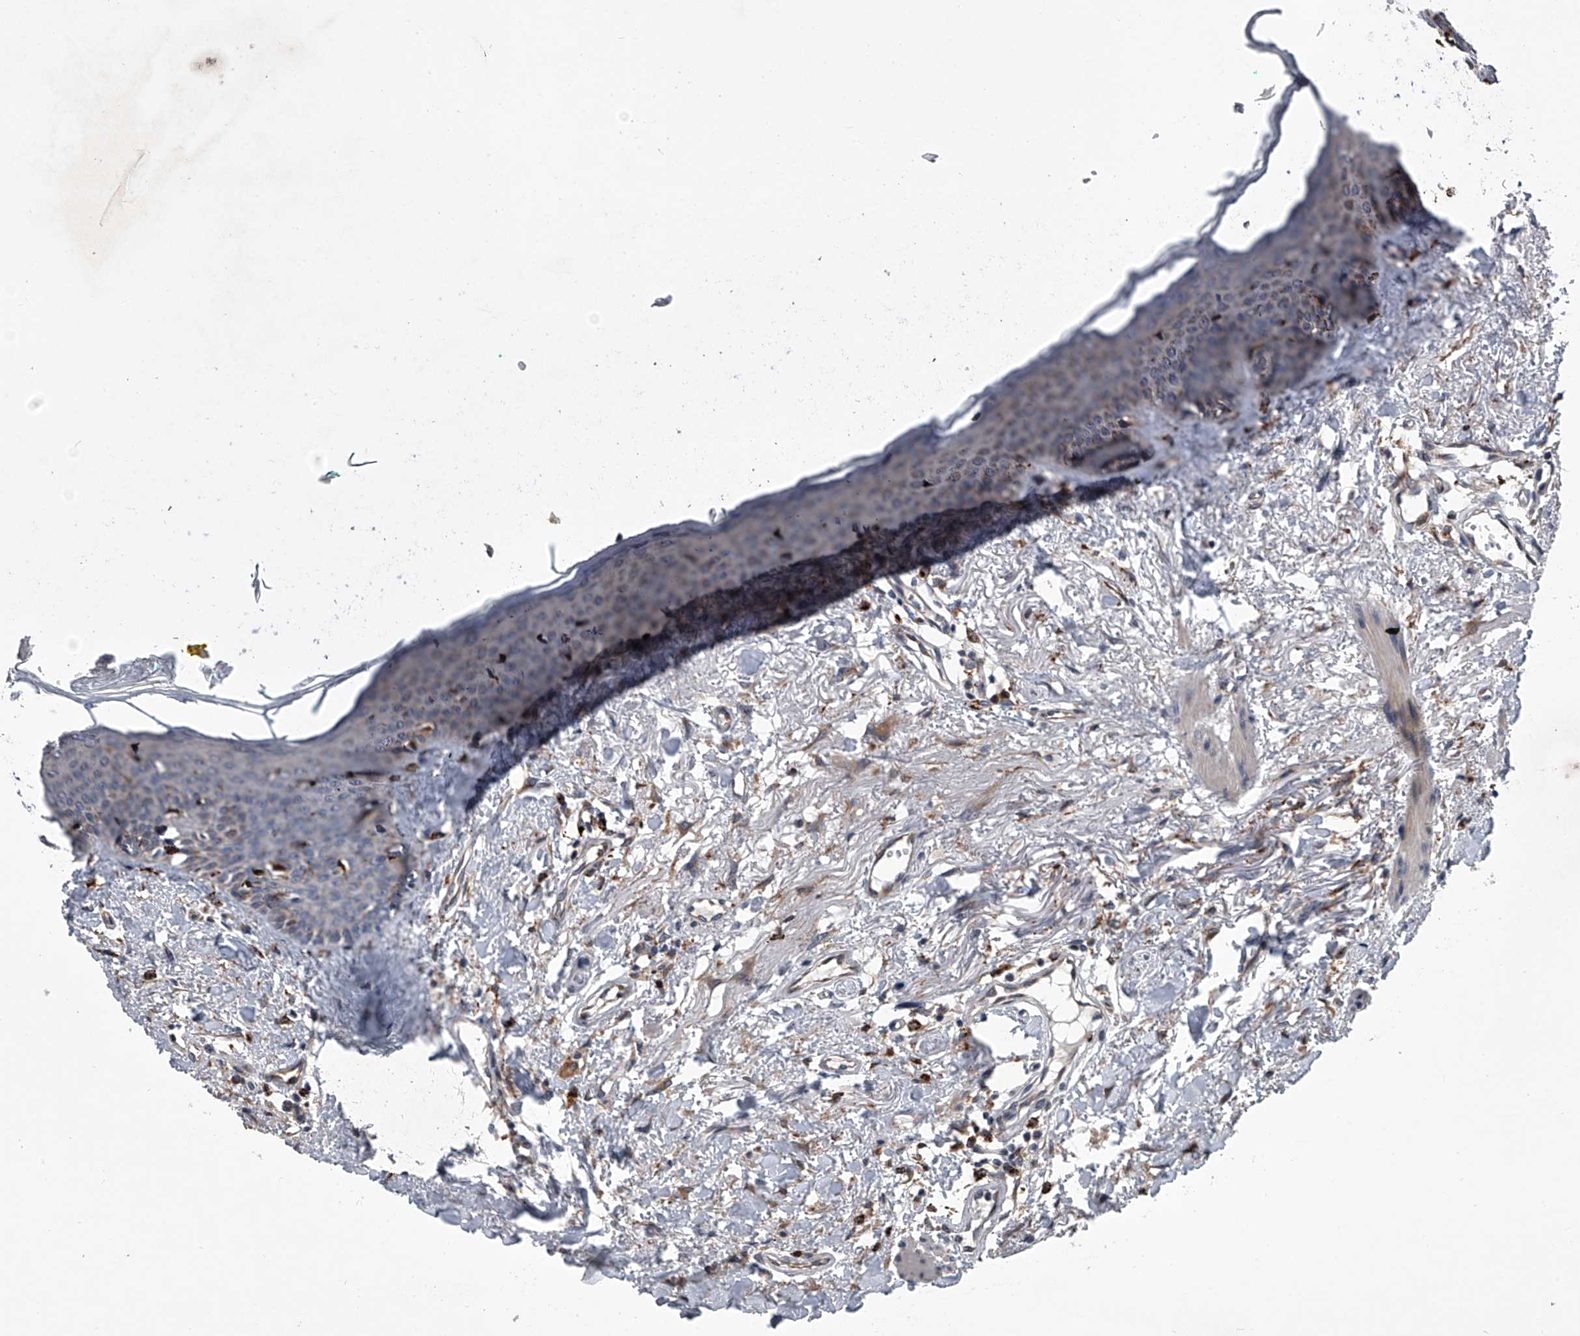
{"staining": {"intensity": "moderate", "quantity": "<25%", "location": "cytoplasmic/membranous"}, "tissue": "oral mucosa", "cell_type": "Squamous epithelial cells", "image_type": "normal", "snomed": [{"axis": "morphology", "description": "Normal tissue, NOS"}, {"axis": "topography", "description": "Oral tissue"}], "caption": "About <25% of squamous epithelial cells in unremarkable oral mucosa demonstrate moderate cytoplasmic/membranous protein expression as visualized by brown immunohistochemical staining.", "gene": "TRIM8", "patient": {"sex": "female", "age": 70}}